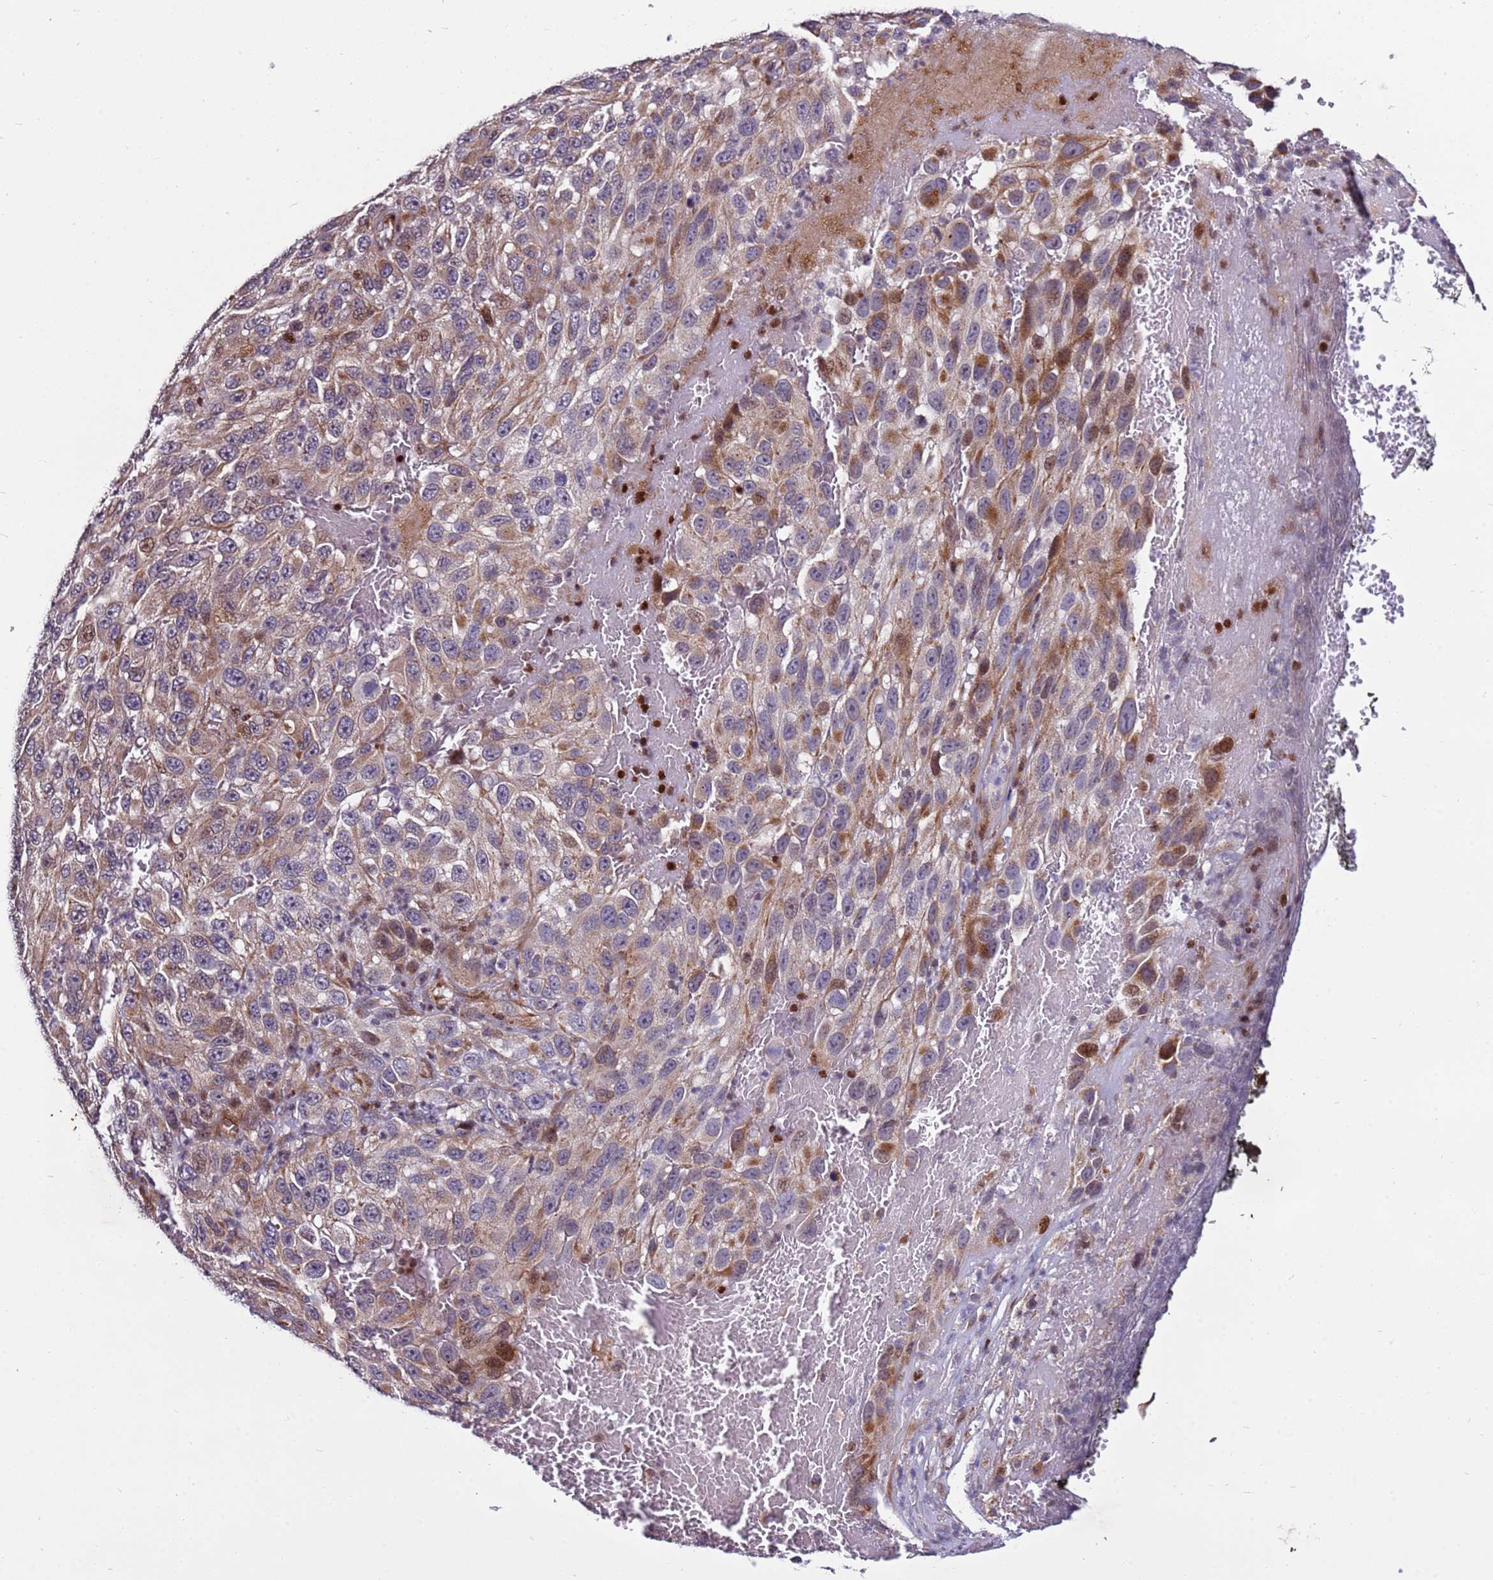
{"staining": {"intensity": "moderate", "quantity": ">75%", "location": "cytoplasmic/membranous,nuclear"}, "tissue": "melanoma", "cell_type": "Tumor cells", "image_type": "cancer", "snomed": [{"axis": "morphology", "description": "Normal tissue, NOS"}, {"axis": "morphology", "description": "Malignant melanoma, NOS"}, {"axis": "topography", "description": "Skin"}], "caption": "The image demonstrates immunohistochemical staining of malignant melanoma. There is moderate cytoplasmic/membranous and nuclear staining is identified in approximately >75% of tumor cells.", "gene": "WBP11", "patient": {"sex": "female", "age": 96}}